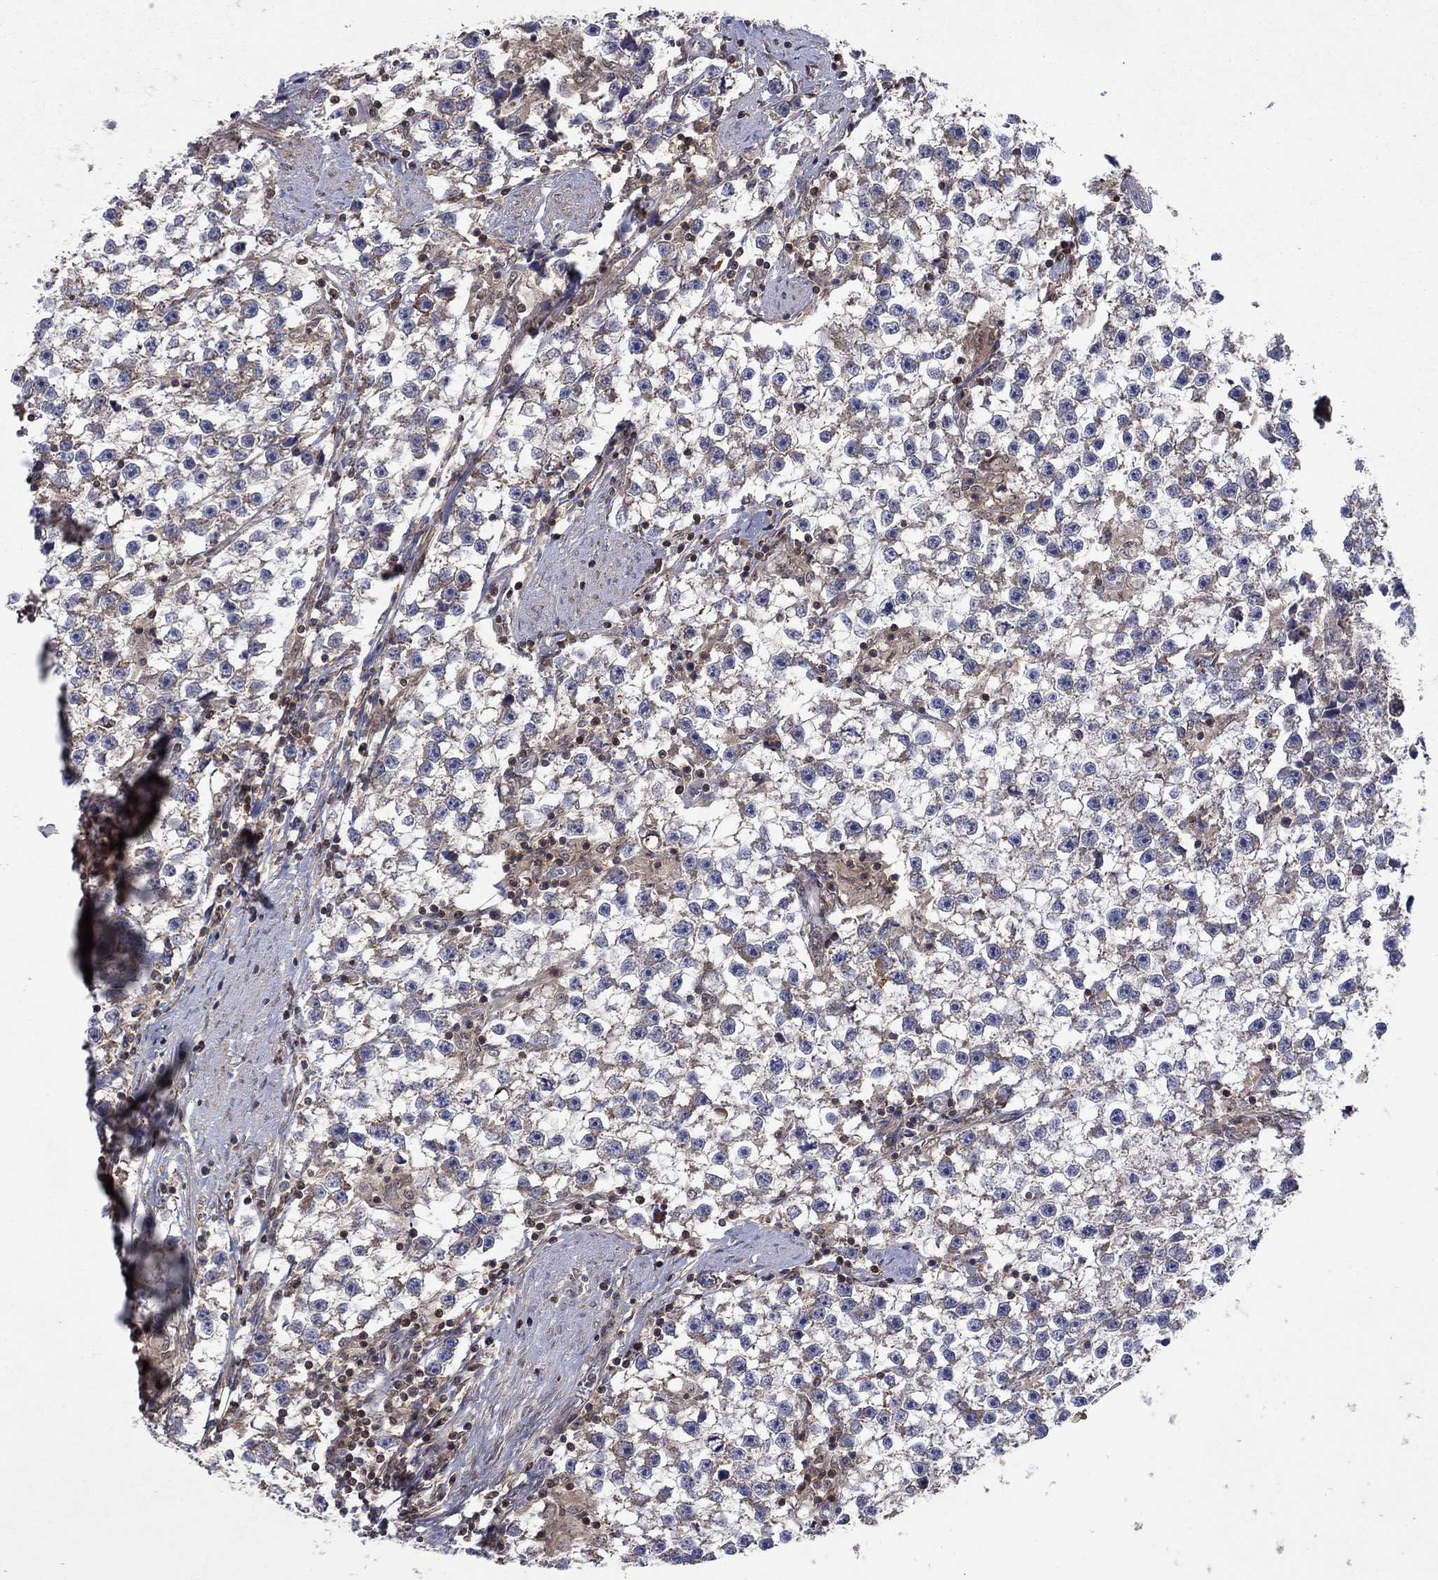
{"staining": {"intensity": "negative", "quantity": "none", "location": "none"}, "tissue": "testis cancer", "cell_type": "Tumor cells", "image_type": "cancer", "snomed": [{"axis": "morphology", "description": "Seminoma, NOS"}, {"axis": "topography", "description": "Testis"}], "caption": "High magnification brightfield microscopy of testis cancer stained with DAB (3,3'-diaminobenzidine) (brown) and counterstained with hematoxylin (blue): tumor cells show no significant staining.", "gene": "IAH1", "patient": {"sex": "male", "age": 59}}